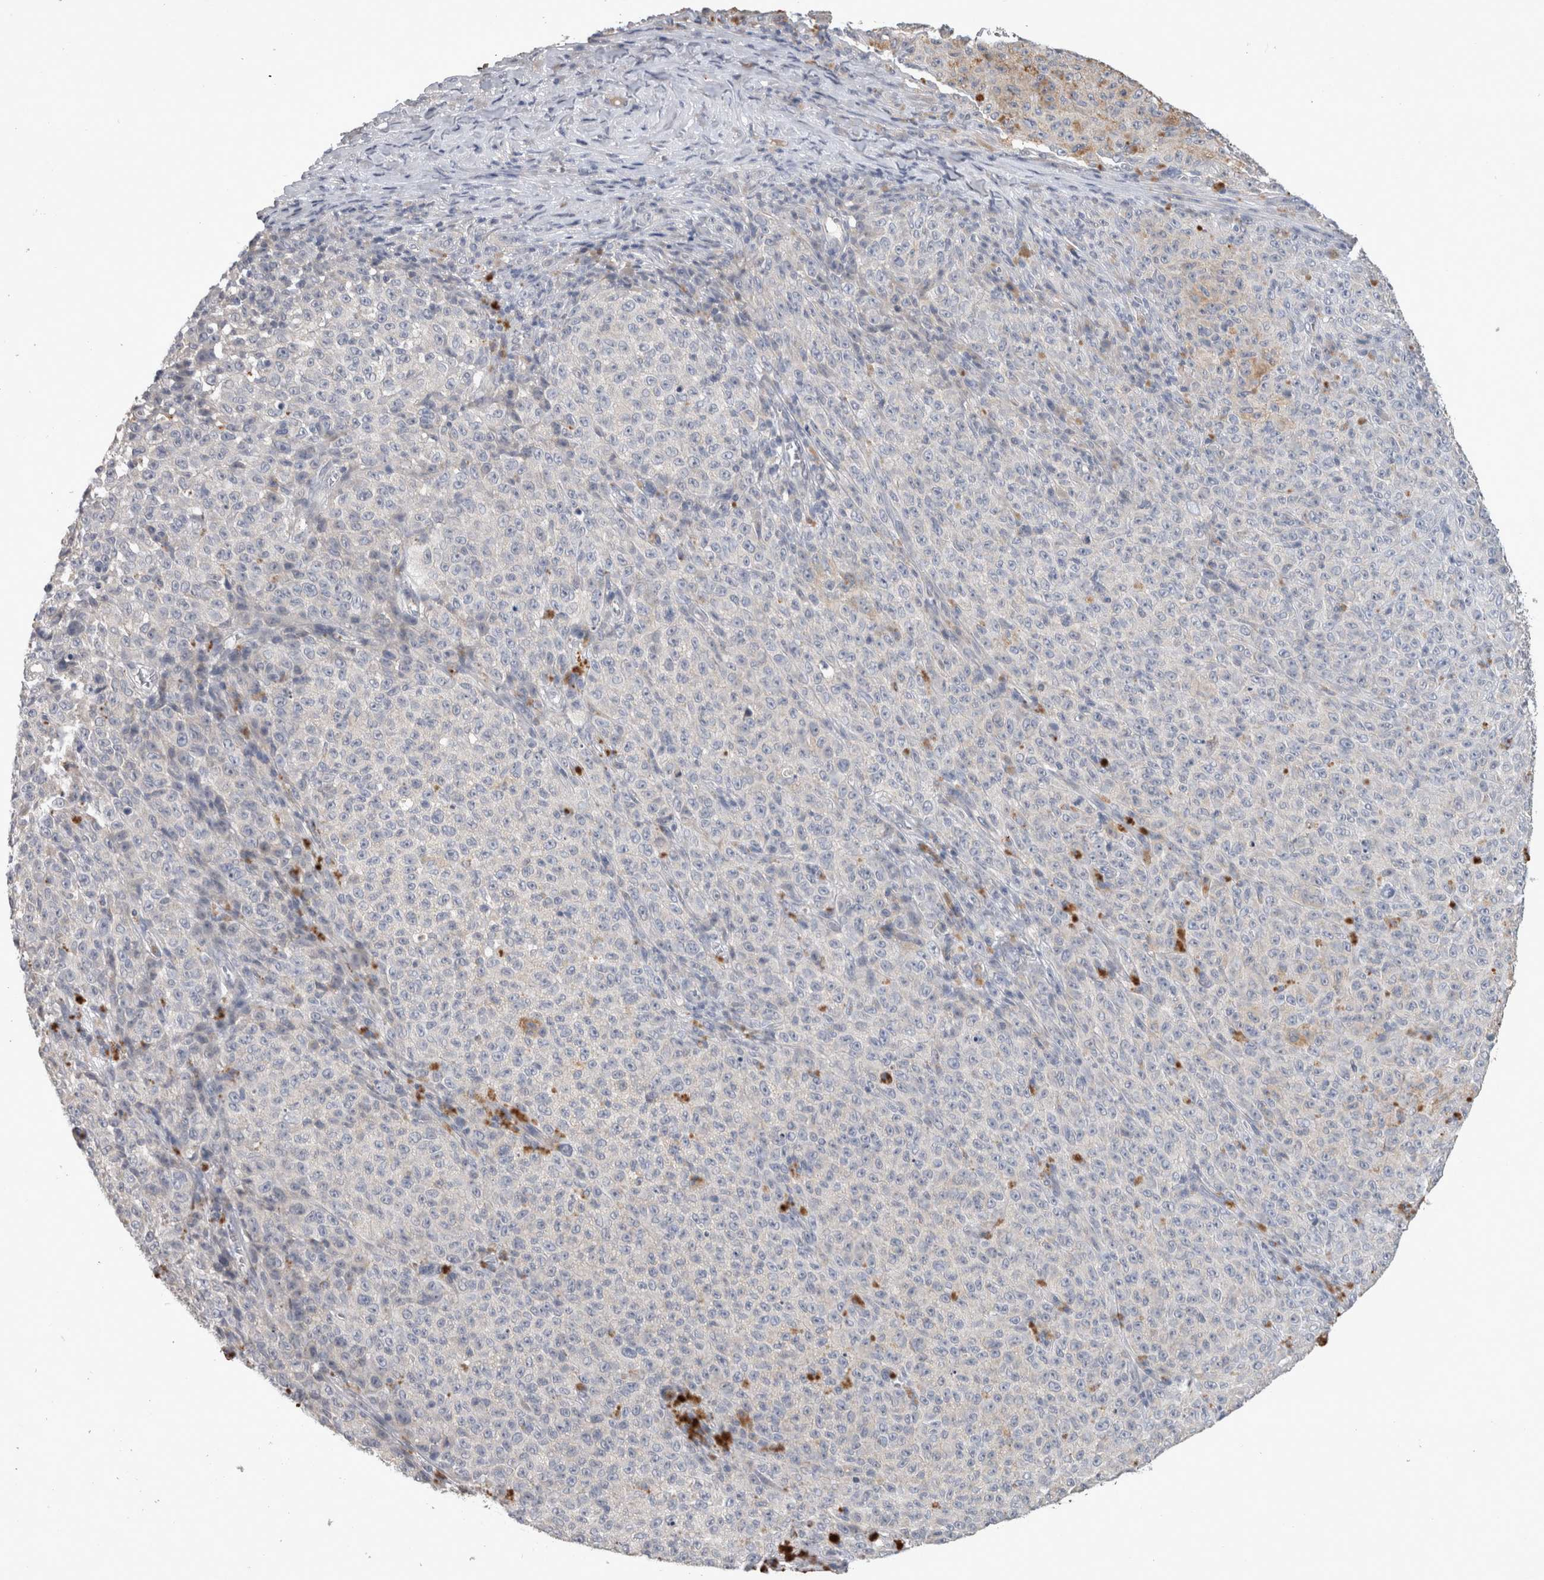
{"staining": {"intensity": "negative", "quantity": "none", "location": "none"}, "tissue": "melanoma", "cell_type": "Tumor cells", "image_type": "cancer", "snomed": [{"axis": "morphology", "description": "Malignant melanoma, NOS"}, {"axis": "topography", "description": "Skin"}], "caption": "Immunohistochemical staining of human malignant melanoma shows no significant staining in tumor cells.", "gene": "SLC22A11", "patient": {"sex": "female", "age": 82}}